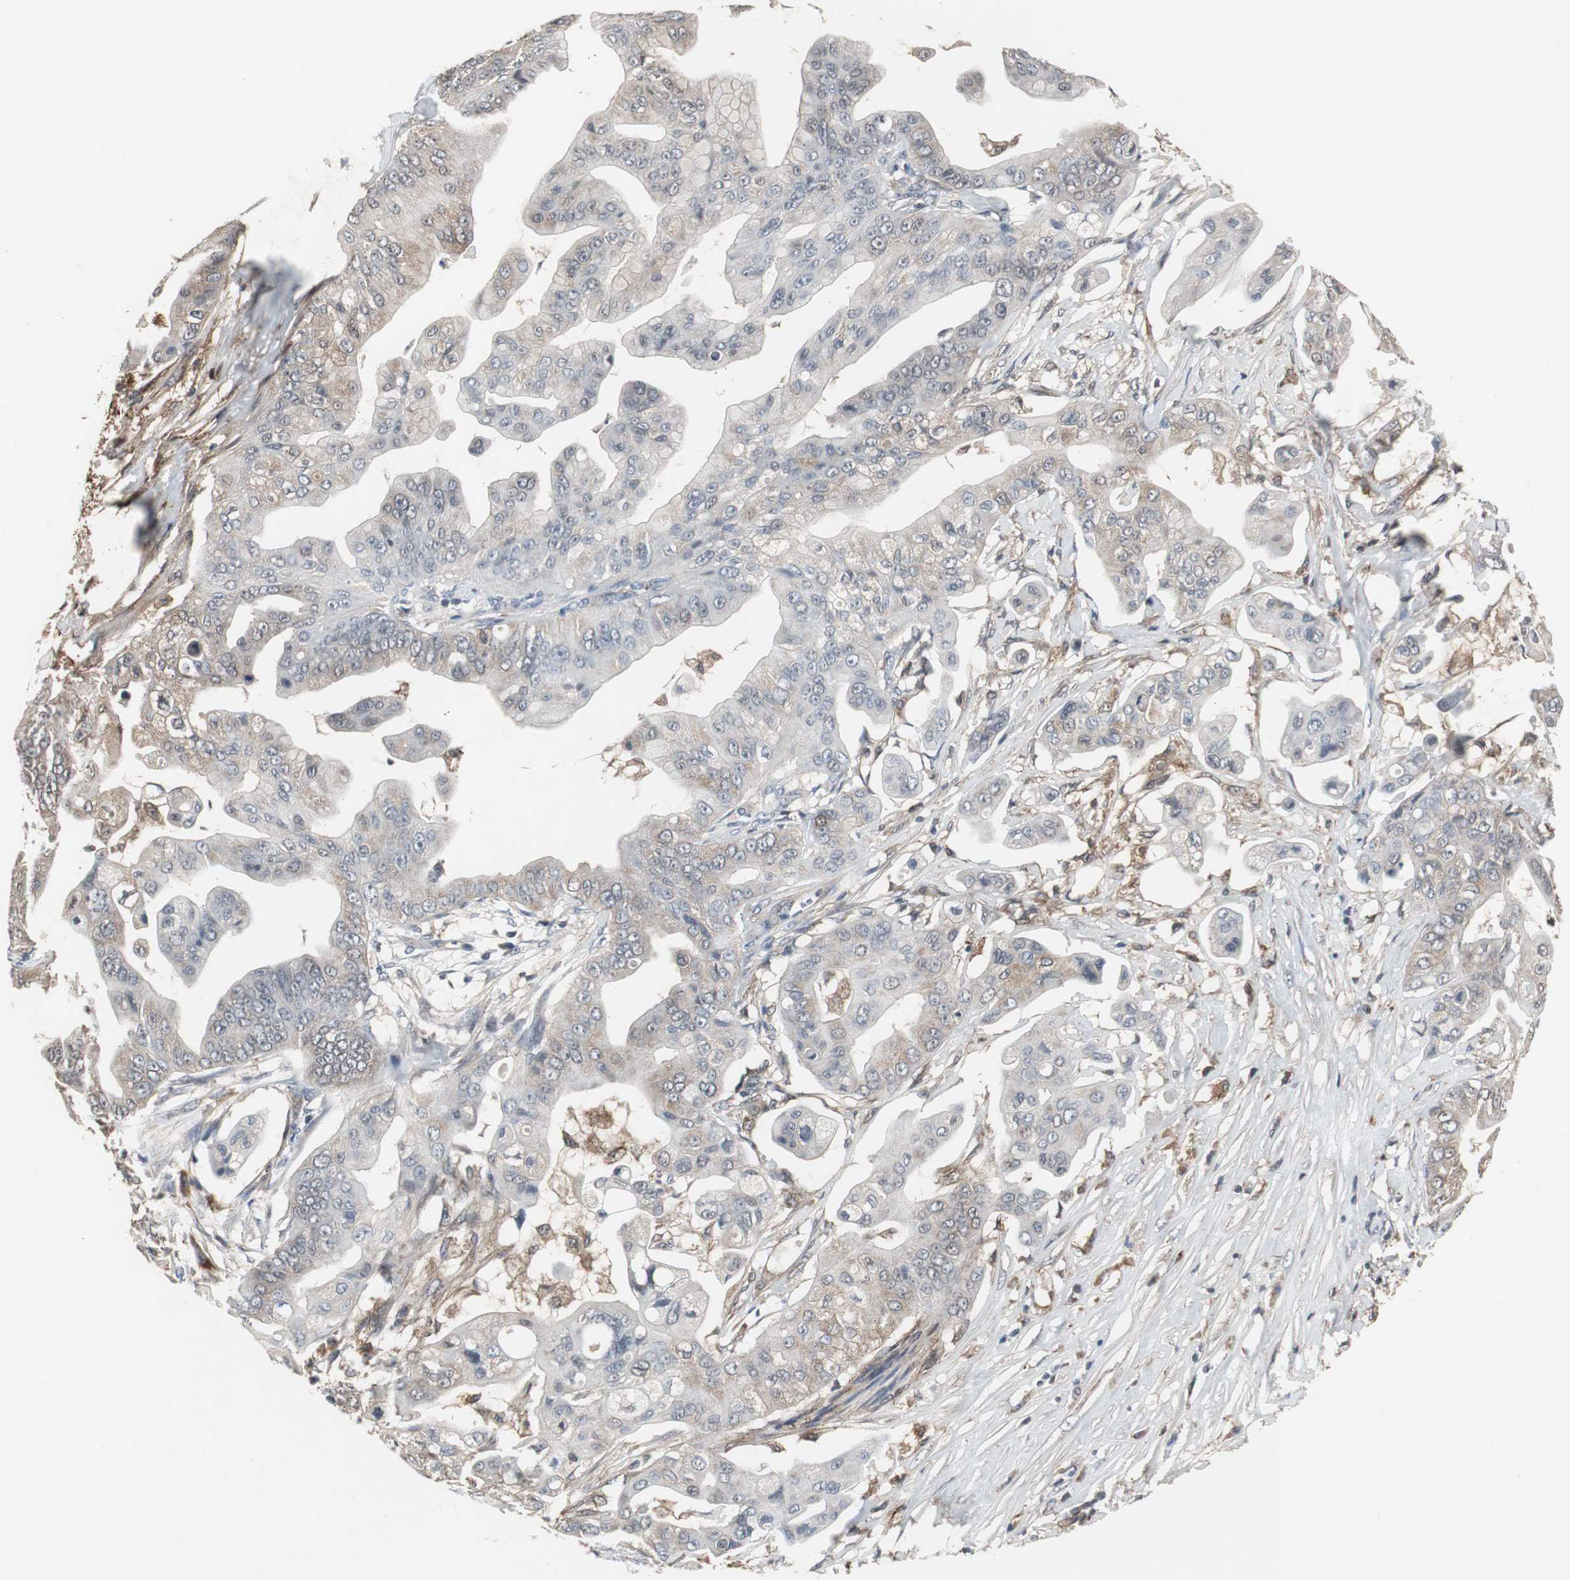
{"staining": {"intensity": "weak", "quantity": "25%-75%", "location": "cytoplasmic/membranous"}, "tissue": "pancreatic cancer", "cell_type": "Tumor cells", "image_type": "cancer", "snomed": [{"axis": "morphology", "description": "Adenocarcinoma, NOS"}, {"axis": "topography", "description": "Pancreas"}], "caption": "Weak cytoplasmic/membranous positivity for a protein is present in approximately 25%-75% of tumor cells of pancreatic cancer (adenocarcinoma) using immunohistochemistry.", "gene": "ZSCAN22", "patient": {"sex": "female", "age": 75}}